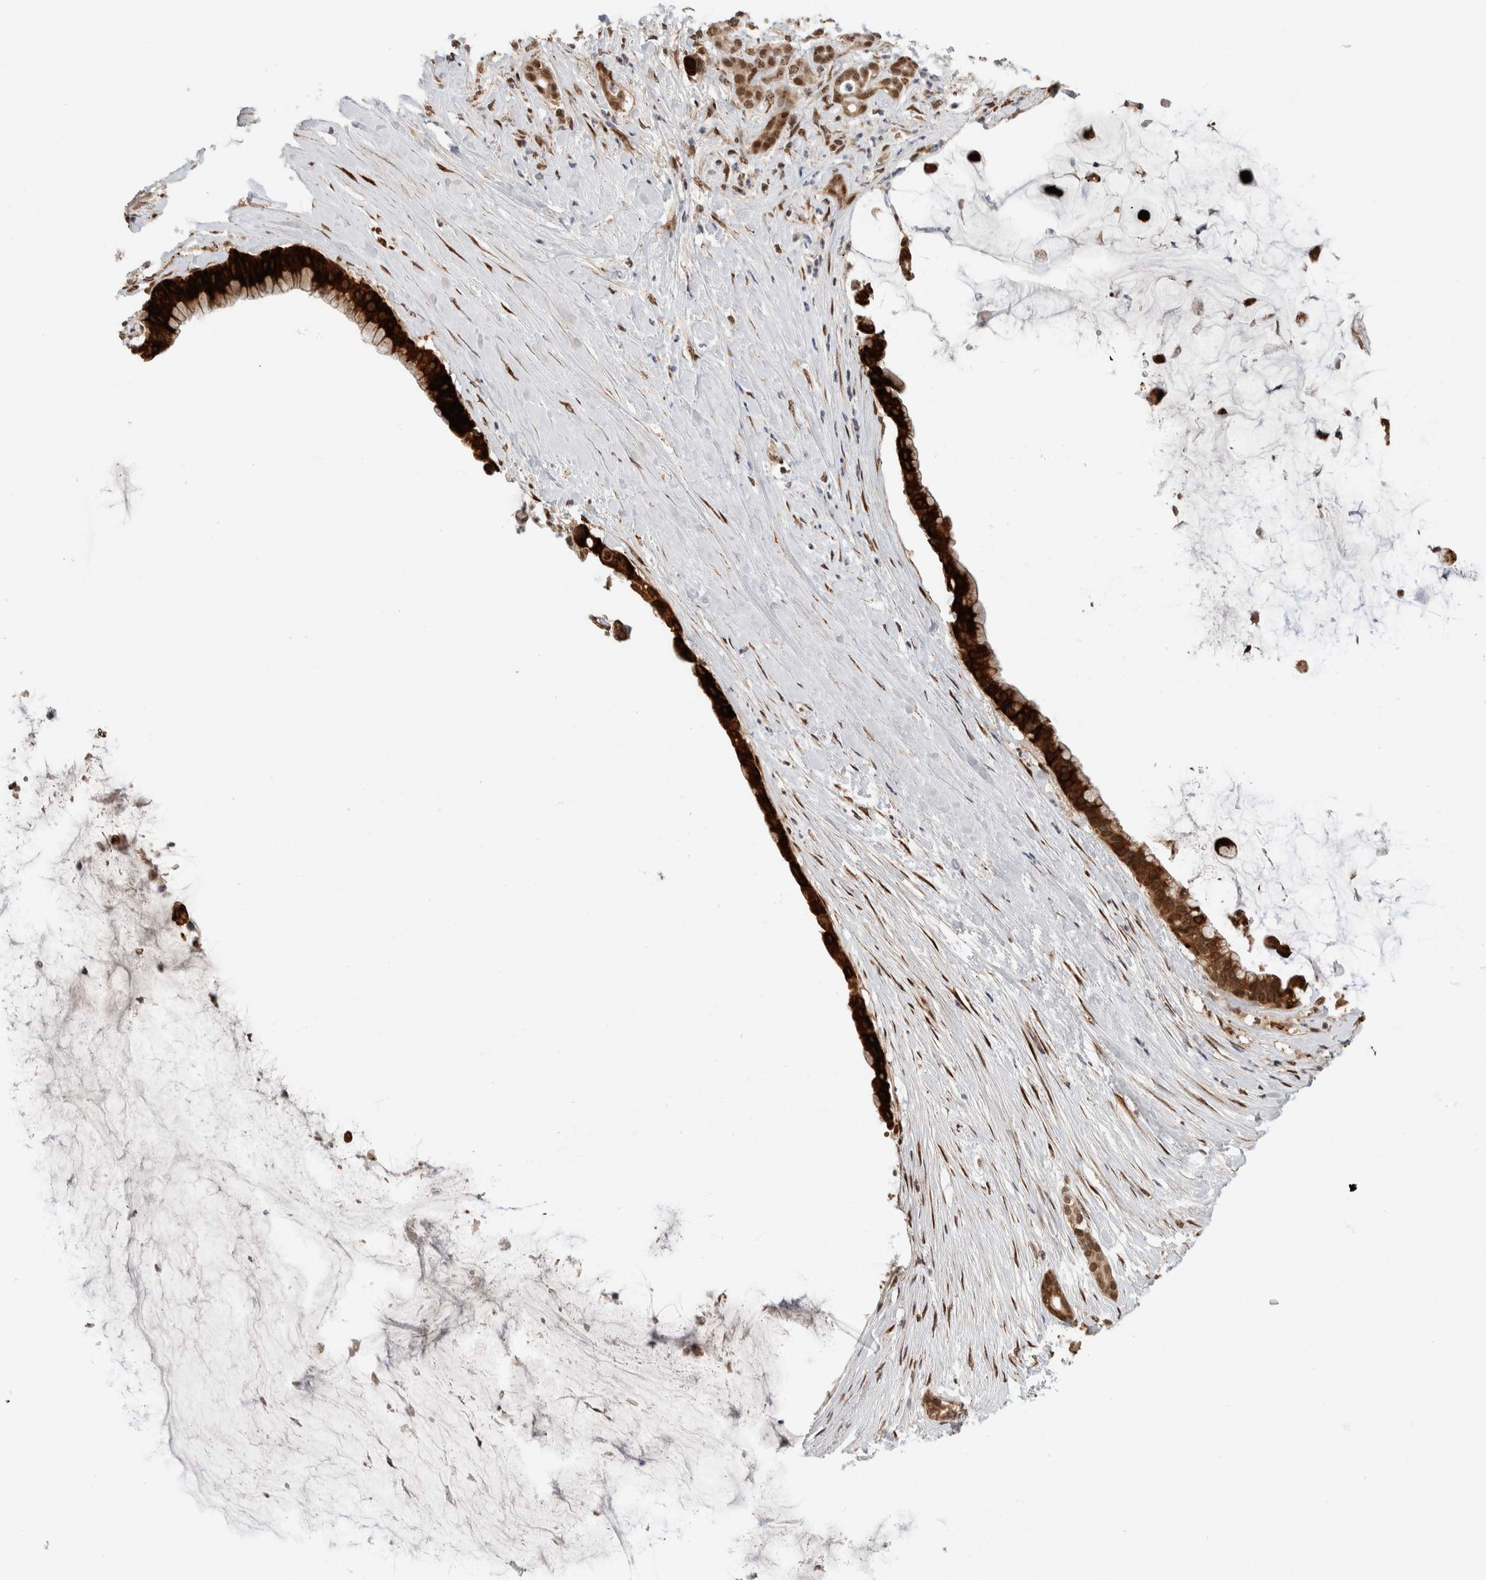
{"staining": {"intensity": "strong", "quantity": ">75%", "location": "cytoplasmic/membranous,nuclear"}, "tissue": "pancreatic cancer", "cell_type": "Tumor cells", "image_type": "cancer", "snomed": [{"axis": "morphology", "description": "Adenocarcinoma, NOS"}, {"axis": "topography", "description": "Pancreas"}], "caption": "Immunohistochemical staining of pancreatic cancer exhibits high levels of strong cytoplasmic/membranous and nuclear positivity in approximately >75% of tumor cells.", "gene": "TNRC18", "patient": {"sex": "male", "age": 41}}